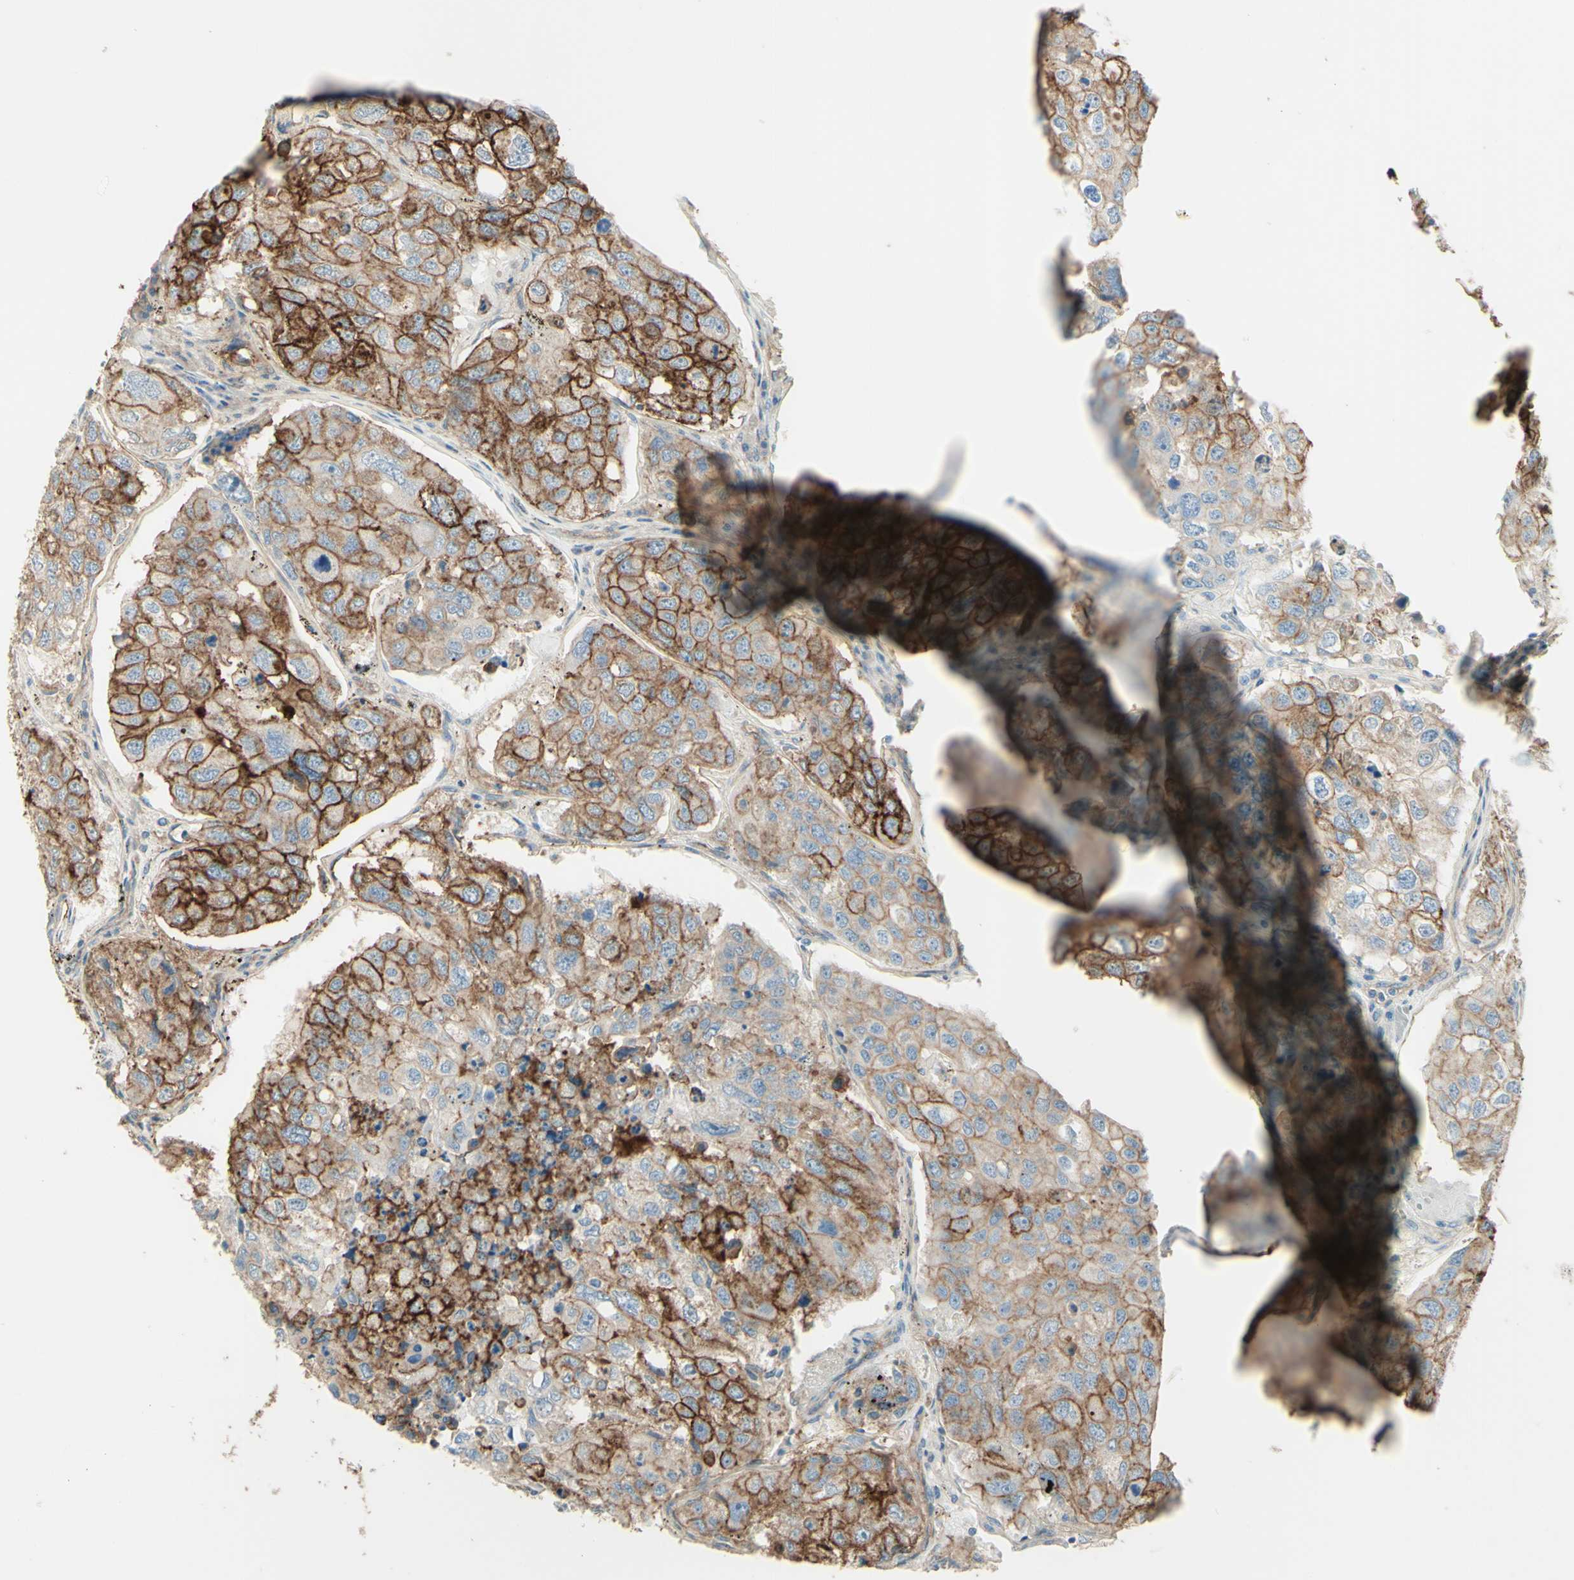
{"staining": {"intensity": "strong", "quantity": ">75%", "location": "cytoplasmic/membranous"}, "tissue": "urothelial cancer", "cell_type": "Tumor cells", "image_type": "cancer", "snomed": [{"axis": "morphology", "description": "Urothelial carcinoma, High grade"}, {"axis": "topography", "description": "Lymph node"}, {"axis": "topography", "description": "Urinary bladder"}], "caption": "Human urothelial cancer stained for a protein (brown) demonstrates strong cytoplasmic/membranous positive positivity in approximately >75% of tumor cells.", "gene": "RNF149", "patient": {"sex": "male", "age": 51}}